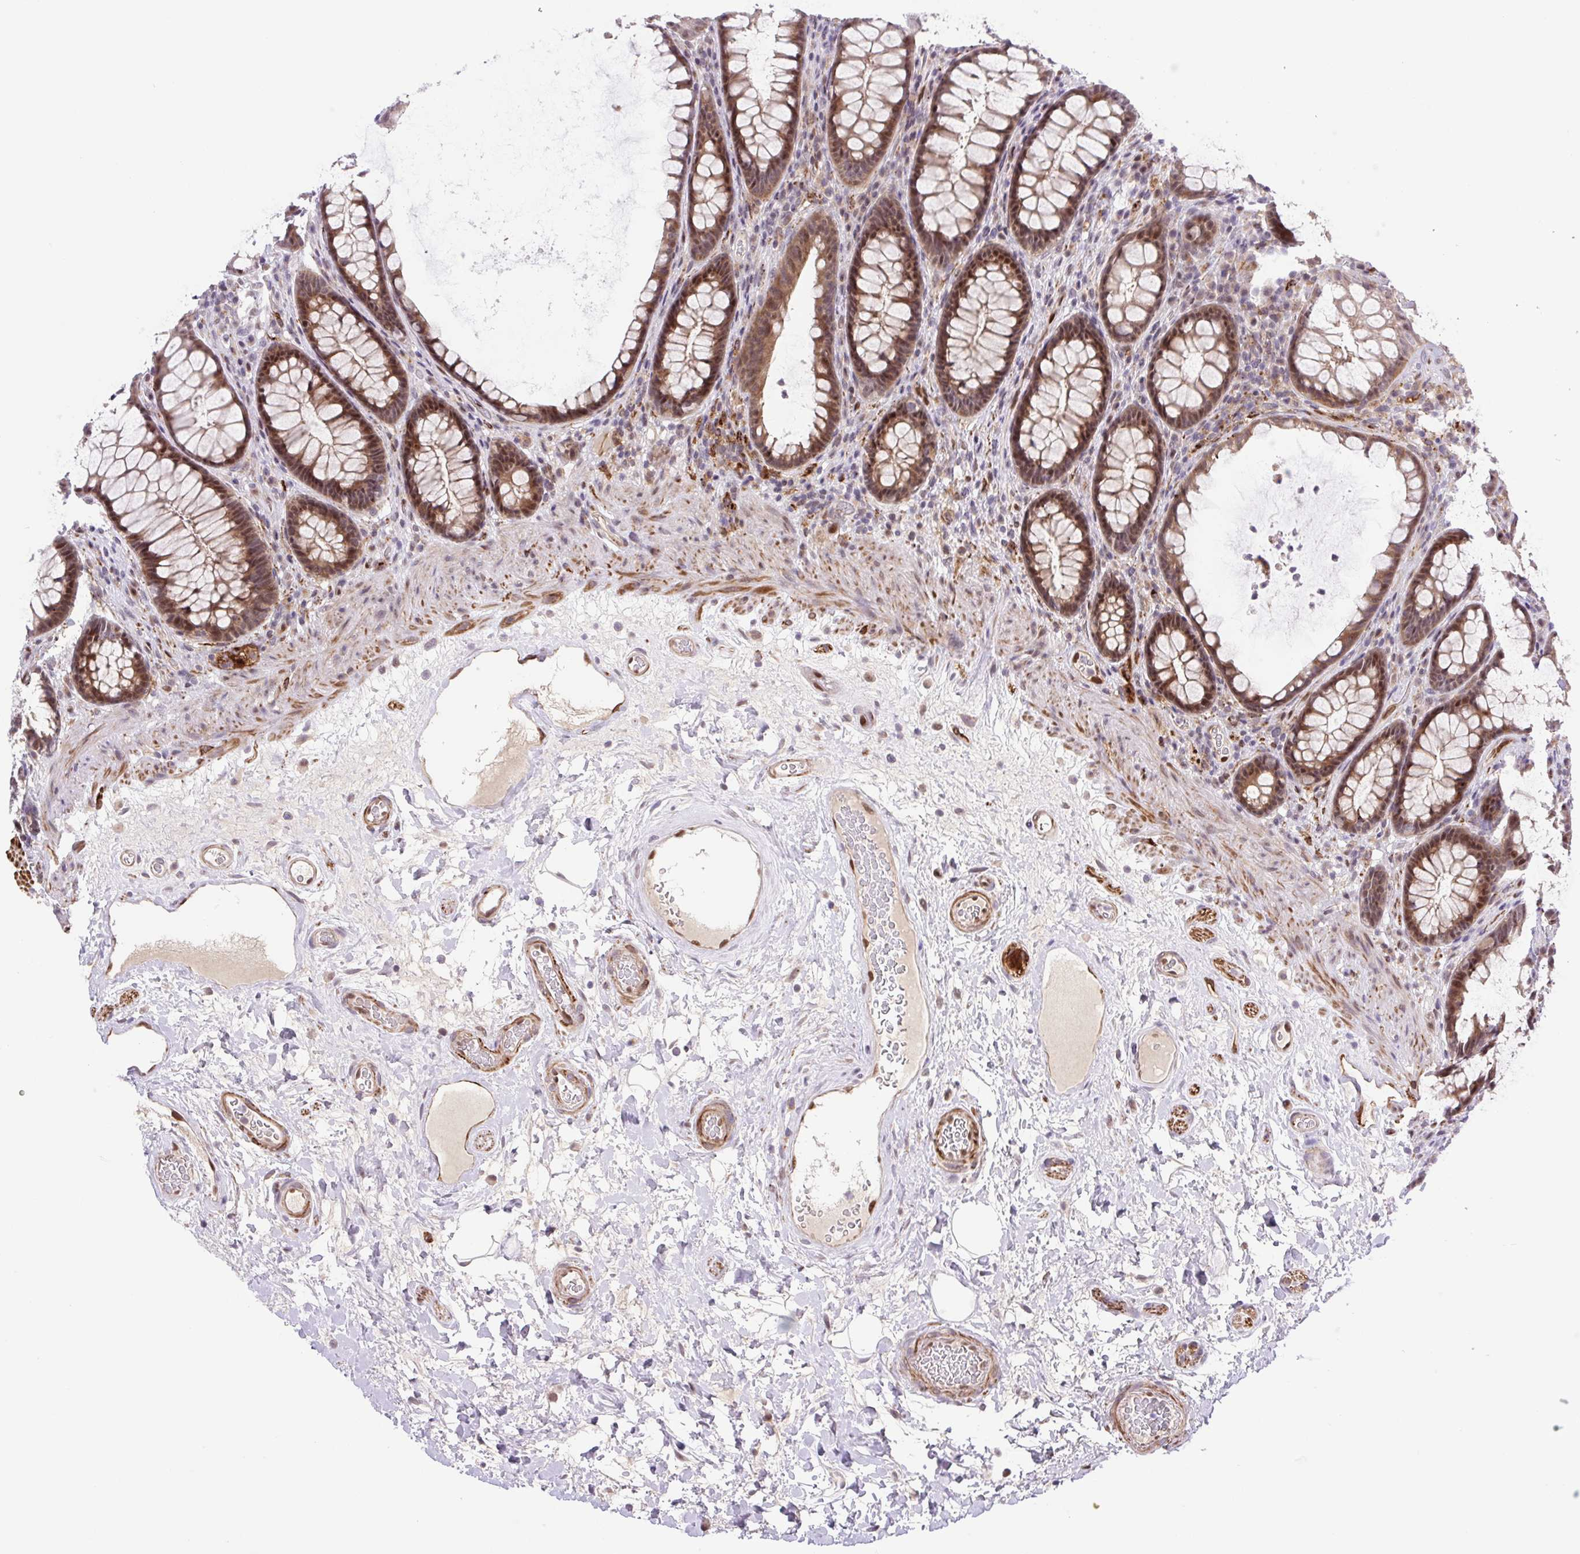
{"staining": {"intensity": "moderate", "quantity": ">75%", "location": "cytoplasmic/membranous,nuclear"}, "tissue": "rectum", "cell_type": "Glandular cells", "image_type": "normal", "snomed": [{"axis": "morphology", "description": "Normal tissue, NOS"}, {"axis": "topography", "description": "Rectum"}], "caption": "A high-resolution photomicrograph shows IHC staining of benign rectum, which reveals moderate cytoplasmic/membranous,nuclear staining in approximately >75% of glandular cells.", "gene": "ERG", "patient": {"sex": "male", "age": 72}}